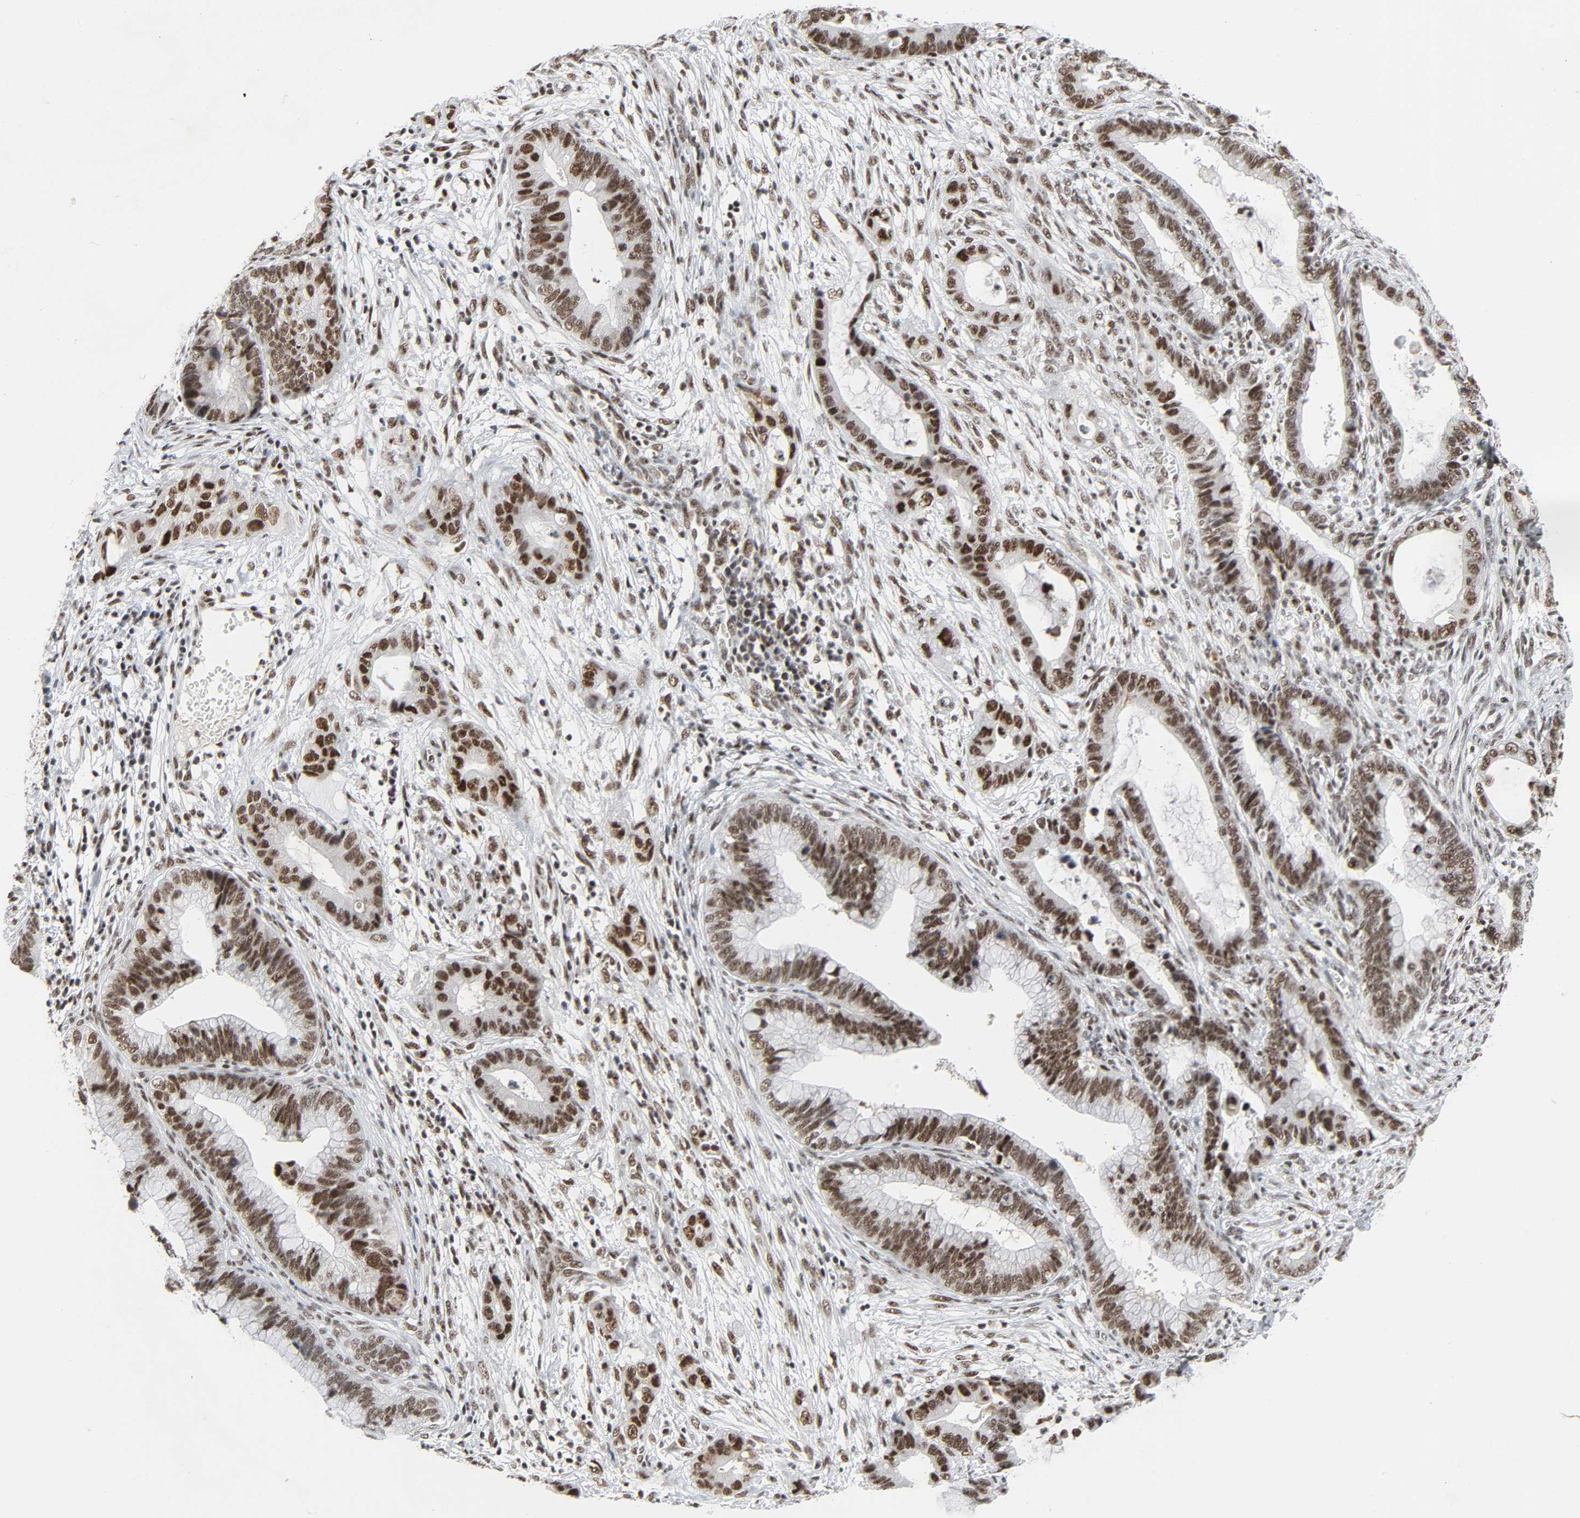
{"staining": {"intensity": "moderate", "quantity": ">75%", "location": "nuclear"}, "tissue": "cervical cancer", "cell_type": "Tumor cells", "image_type": "cancer", "snomed": [{"axis": "morphology", "description": "Adenocarcinoma, NOS"}, {"axis": "topography", "description": "Cervix"}], "caption": "Brown immunohistochemical staining in adenocarcinoma (cervical) shows moderate nuclear staining in approximately >75% of tumor cells. The staining is performed using DAB (3,3'-diaminobenzidine) brown chromogen to label protein expression. The nuclei are counter-stained blue using hematoxylin.", "gene": "CDK7", "patient": {"sex": "female", "age": 44}}